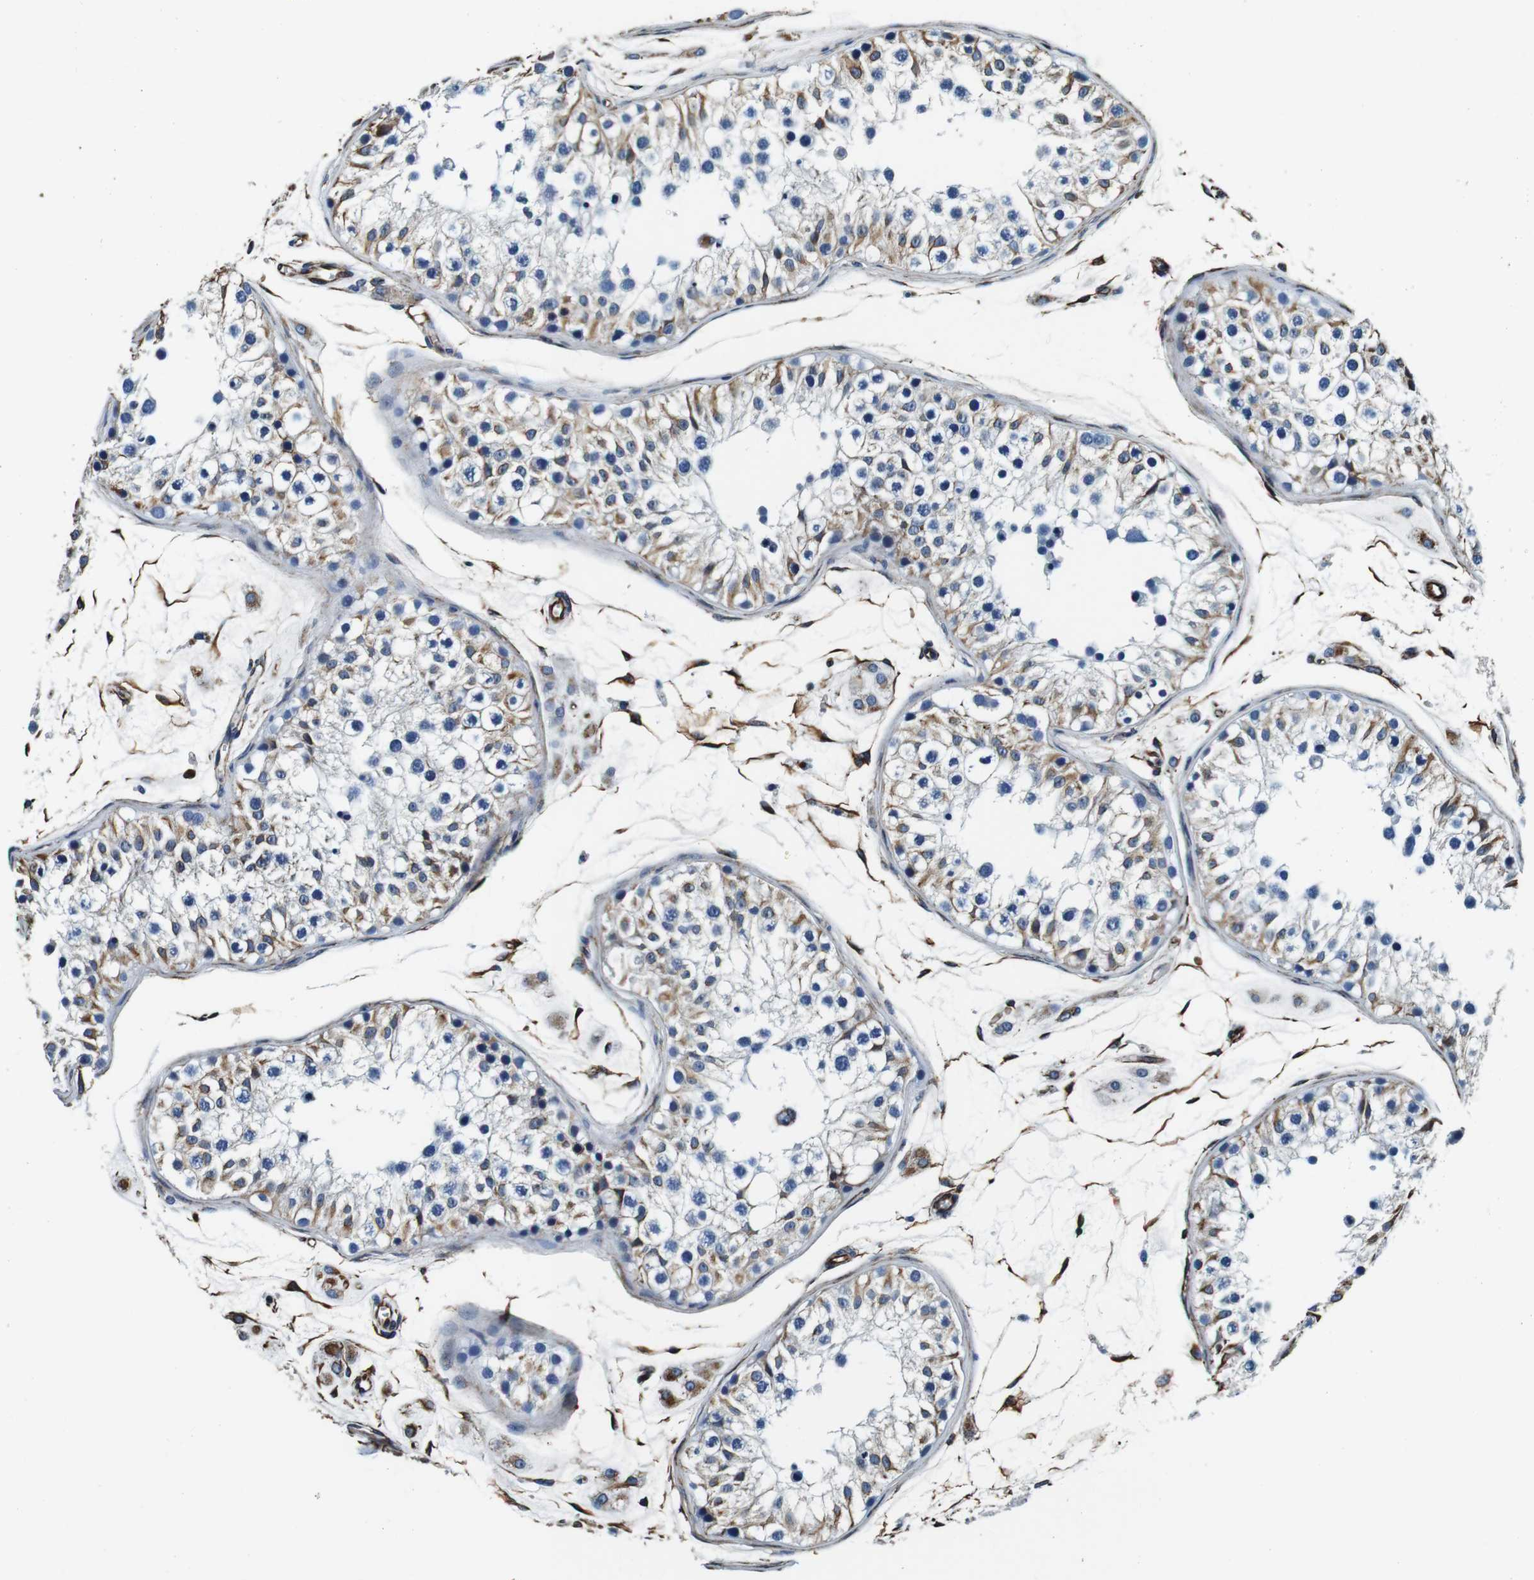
{"staining": {"intensity": "moderate", "quantity": "<25%", "location": "cytoplasmic/membranous"}, "tissue": "testis", "cell_type": "Cells in seminiferous ducts", "image_type": "normal", "snomed": [{"axis": "morphology", "description": "Normal tissue, NOS"}, {"axis": "morphology", "description": "Adenocarcinoma, metastatic, NOS"}, {"axis": "topography", "description": "Testis"}], "caption": "The immunohistochemical stain highlights moderate cytoplasmic/membranous expression in cells in seminiferous ducts of normal testis.", "gene": "GJE1", "patient": {"sex": "male", "age": 26}}